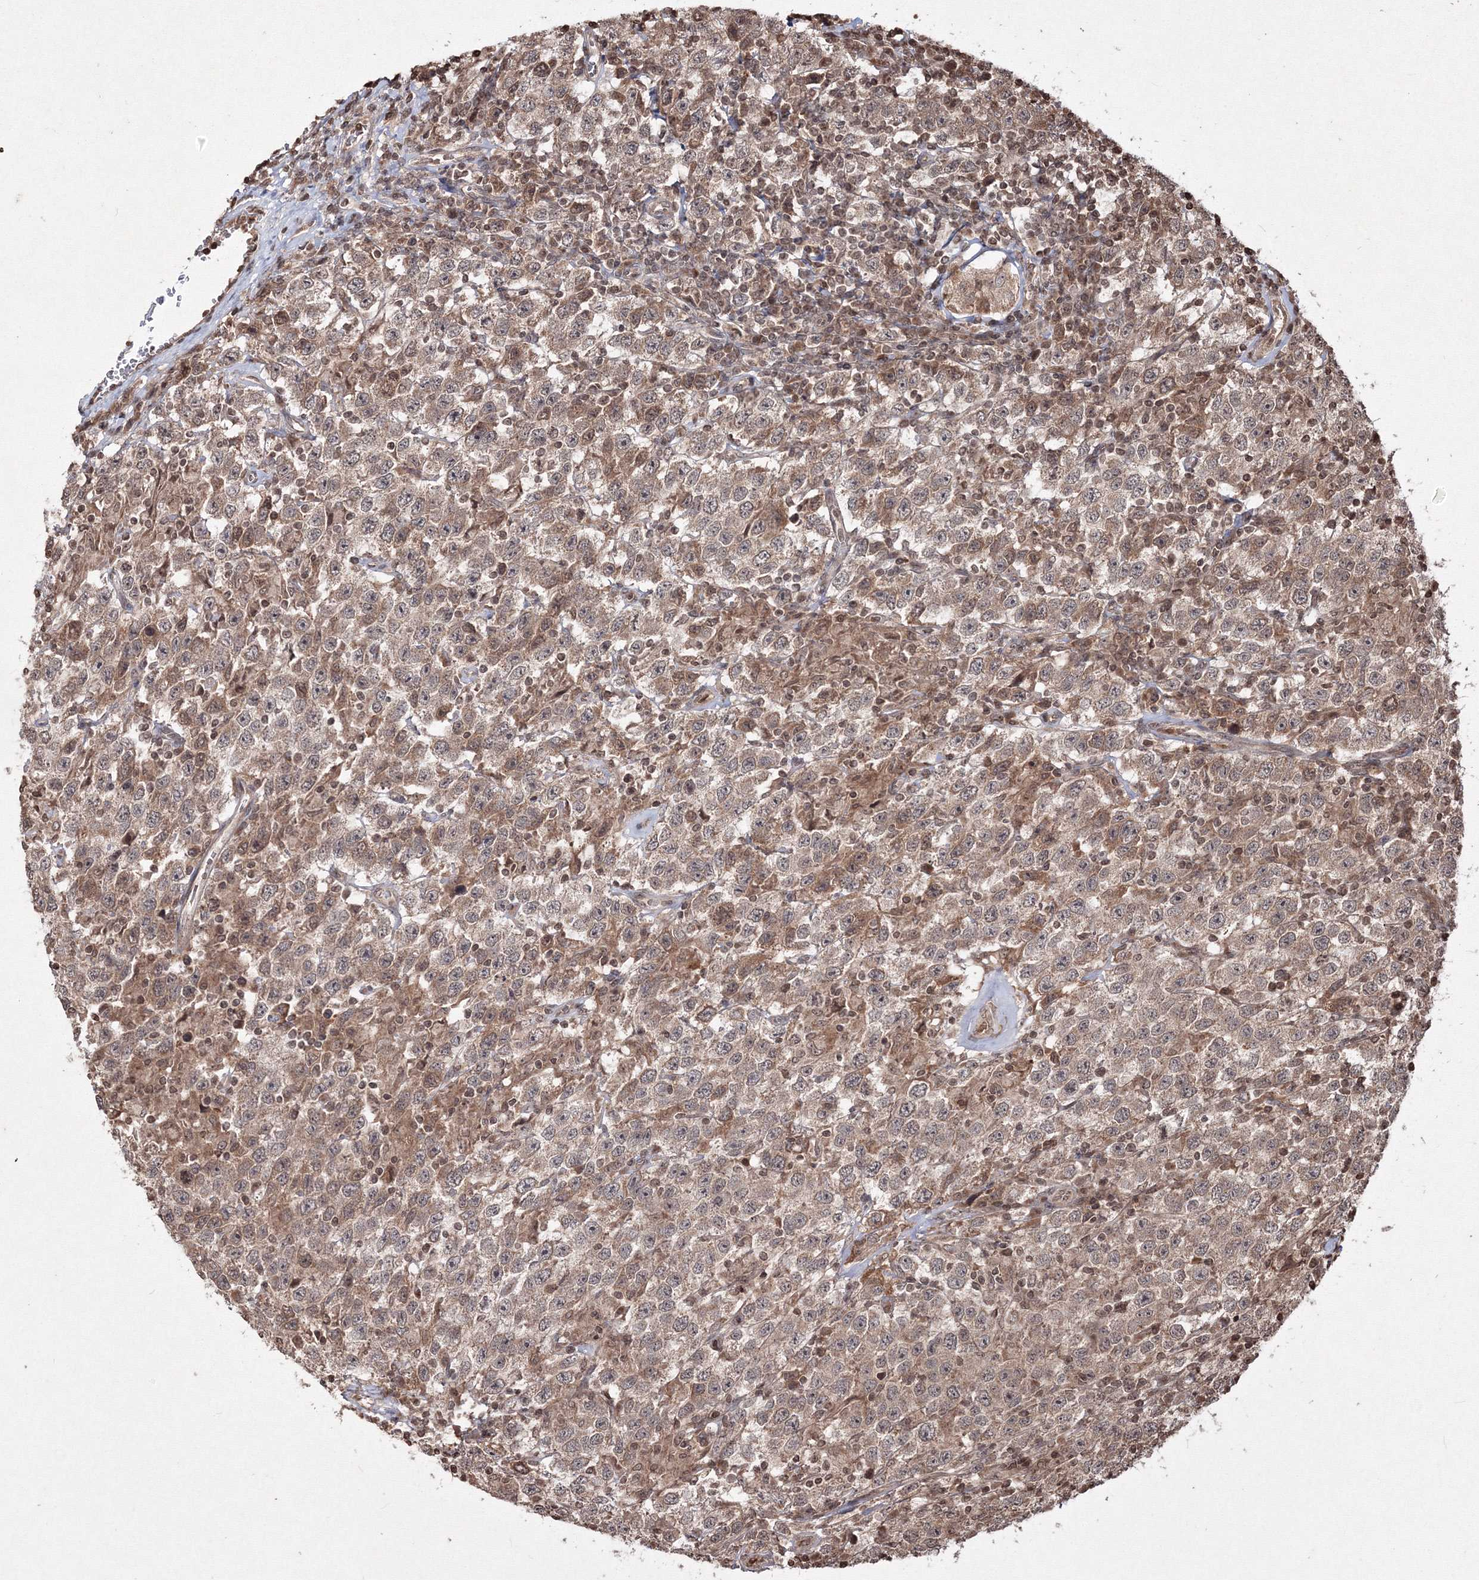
{"staining": {"intensity": "weak", "quantity": ">75%", "location": "cytoplasmic/membranous"}, "tissue": "testis cancer", "cell_type": "Tumor cells", "image_type": "cancer", "snomed": [{"axis": "morphology", "description": "Seminoma, NOS"}, {"axis": "topography", "description": "Testis"}], "caption": "Protein staining shows weak cytoplasmic/membranous positivity in about >75% of tumor cells in testis cancer.", "gene": "PEX13", "patient": {"sex": "male", "age": 41}}